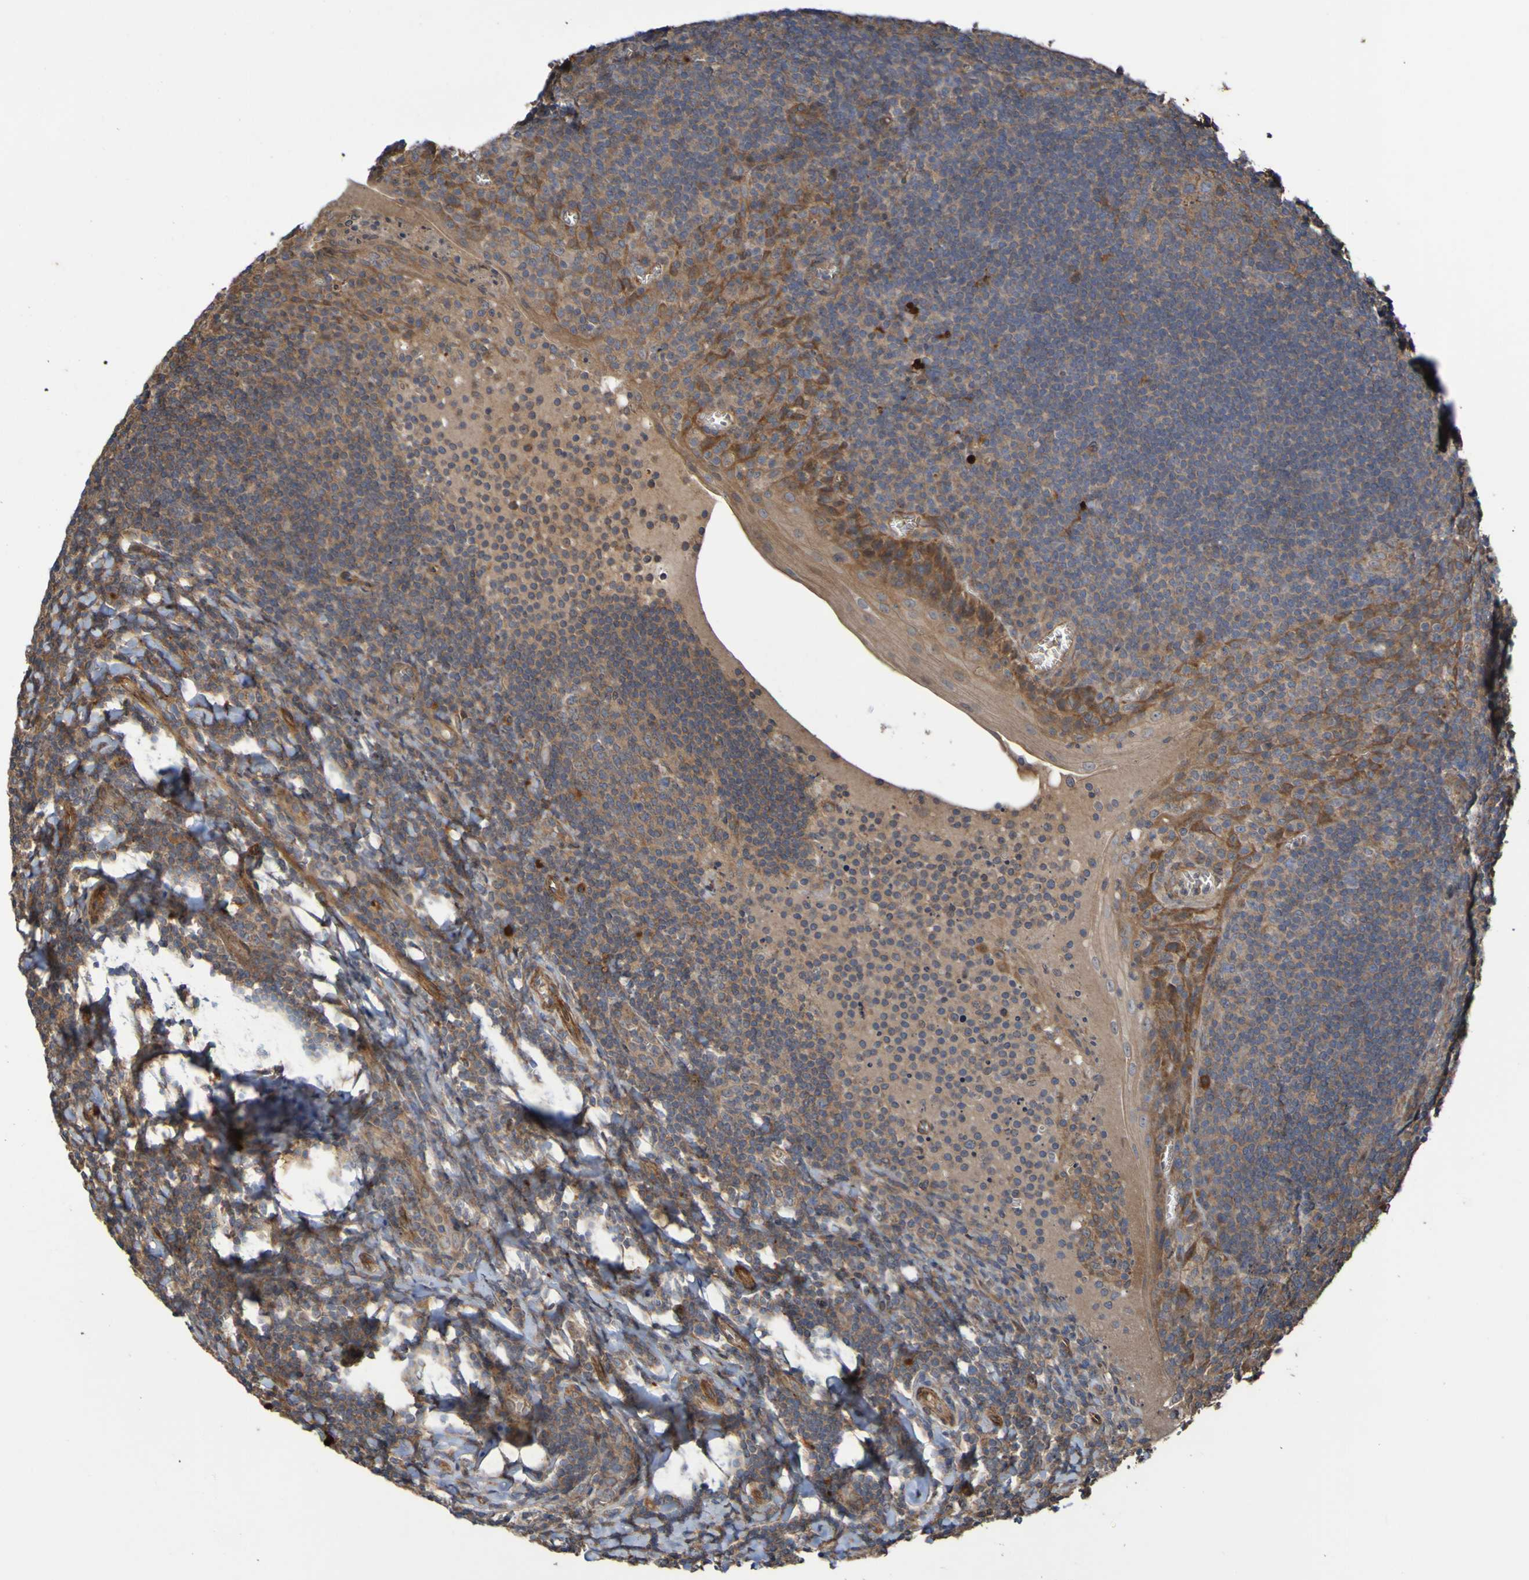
{"staining": {"intensity": "weak", "quantity": "<25%", "location": "cytoplasmic/membranous"}, "tissue": "tonsil", "cell_type": "Germinal center cells", "image_type": "normal", "snomed": [{"axis": "morphology", "description": "Normal tissue, NOS"}, {"axis": "topography", "description": "Tonsil"}], "caption": "Tonsil stained for a protein using immunohistochemistry demonstrates no positivity germinal center cells.", "gene": "UCN", "patient": {"sex": "male", "age": 37}}